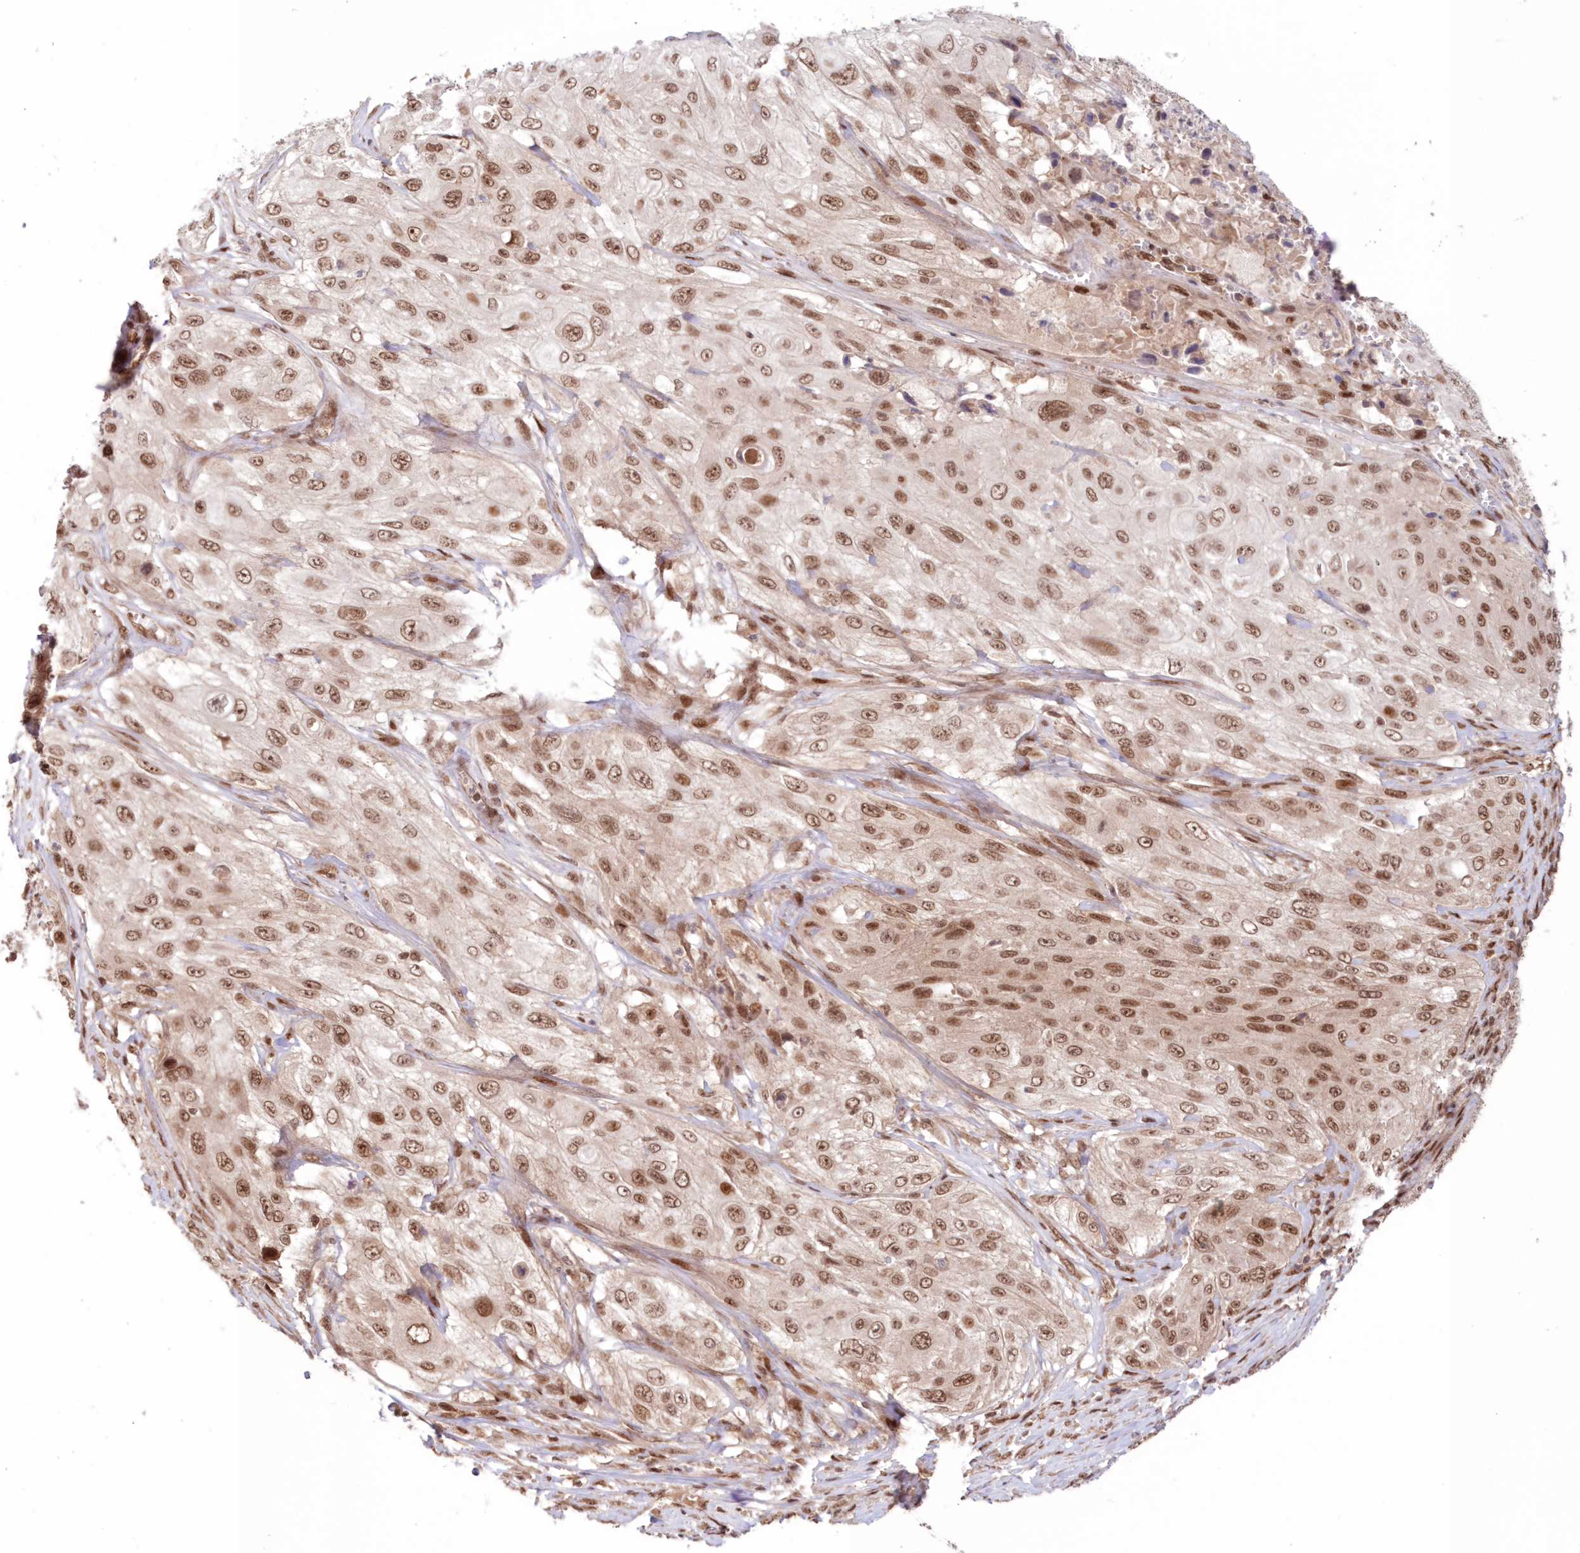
{"staining": {"intensity": "moderate", "quantity": ">75%", "location": "nuclear"}, "tissue": "cervical cancer", "cell_type": "Tumor cells", "image_type": "cancer", "snomed": [{"axis": "morphology", "description": "Squamous cell carcinoma, NOS"}, {"axis": "topography", "description": "Cervix"}], "caption": "Cervical cancer (squamous cell carcinoma) stained with DAB (3,3'-diaminobenzidine) immunohistochemistry (IHC) reveals medium levels of moderate nuclear positivity in about >75% of tumor cells.", "gene": "NOA1", "patient": {"sex": "female", "age": 42}}